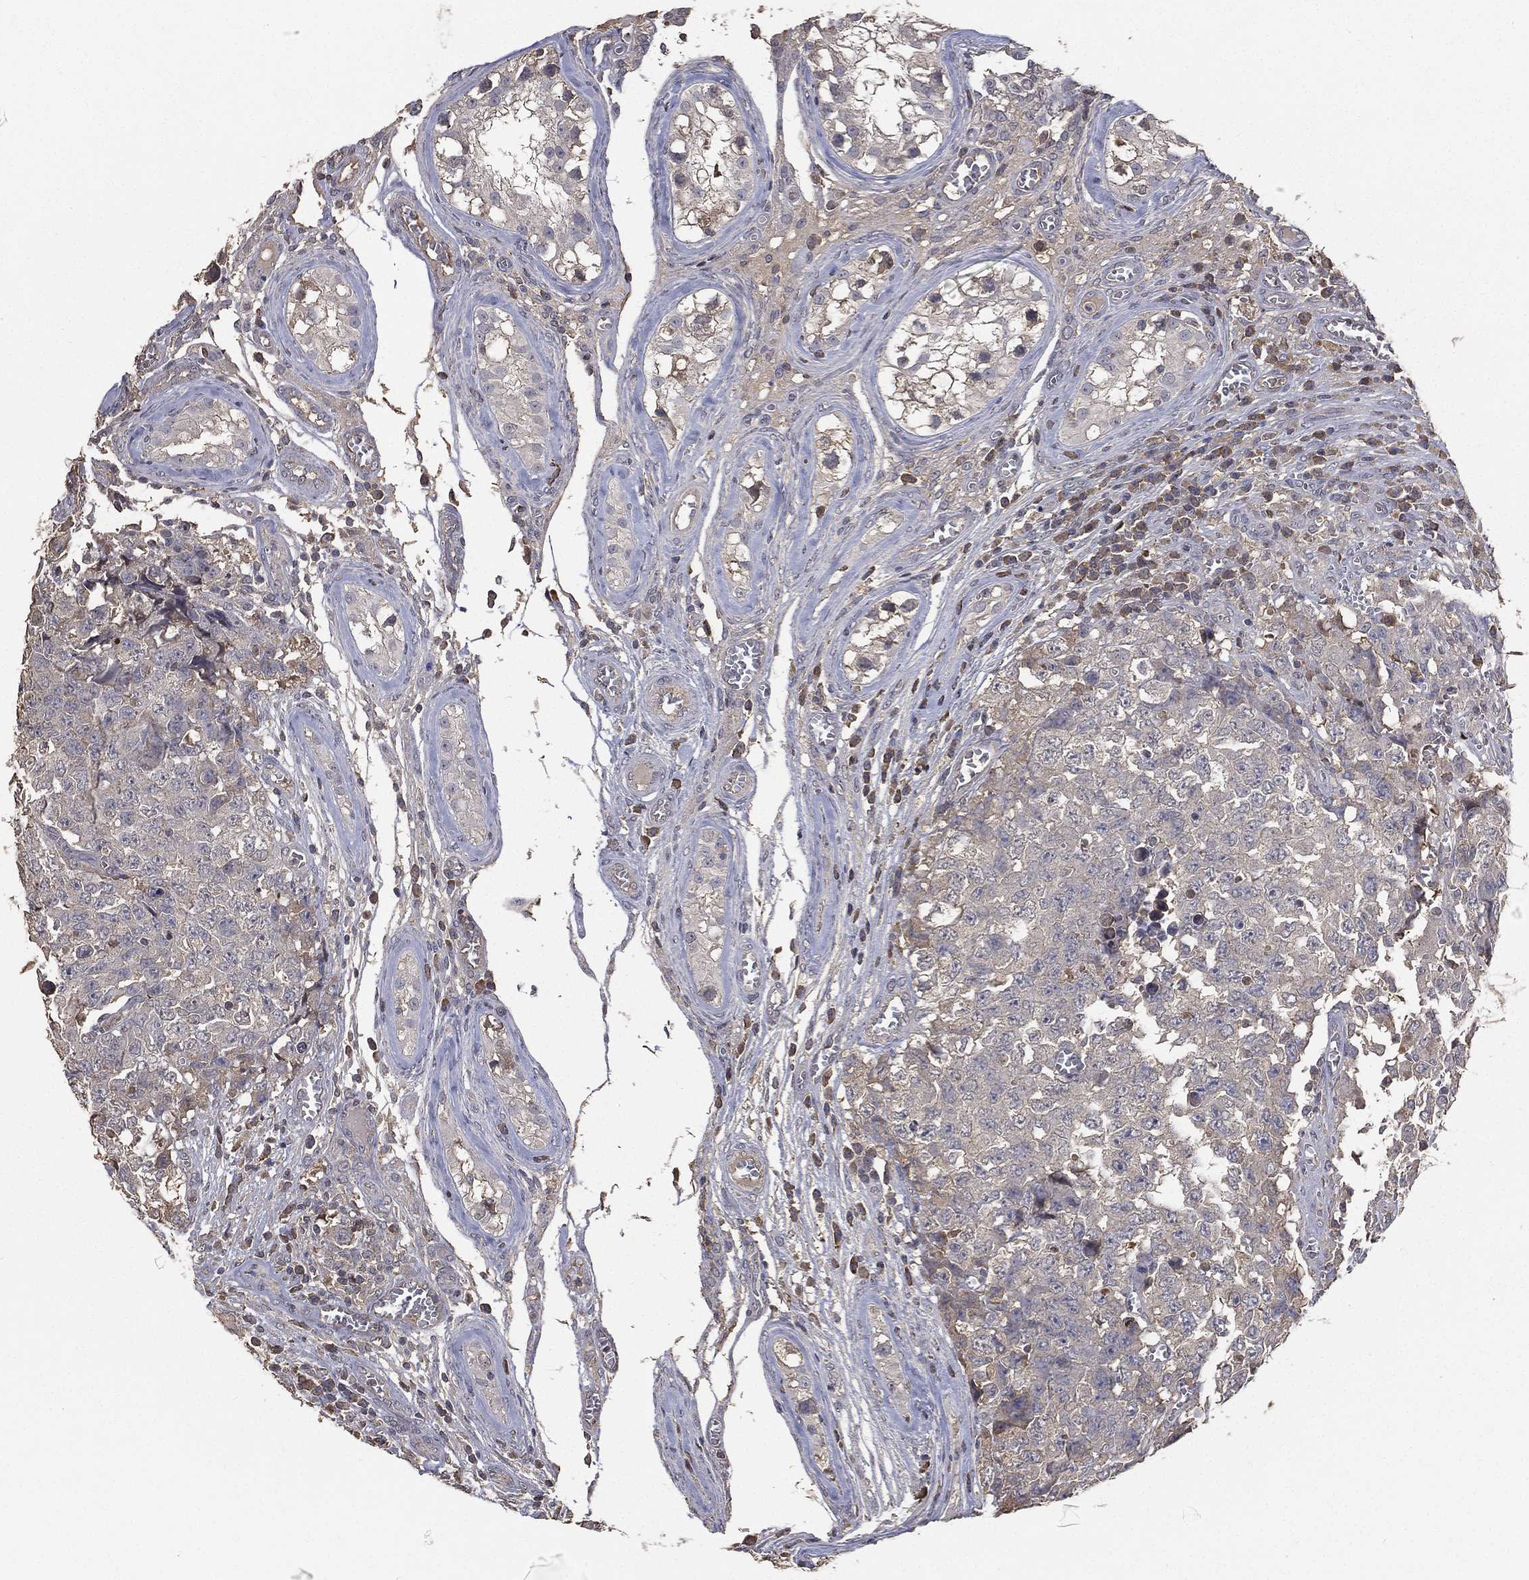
{"staining": {"intensity": "negative", "quantity": "none", "location": "none"}, "tissue": "testis cancer", "cell_type": "Tumor cells", "image_type": "cancer", "snomed": [{"axis": "morphology", "description": "Carcinoma, Embryonal, NOS"}, {"axis": "topography", "description": "Testis"}], "caption": "Immunohistochemical staining of testis cancer (embryonal carcinoma) exhibits no significant expression in tumor cells.", "gene": "SNAP25", "patient": {"sex": "male", "age": 23}}